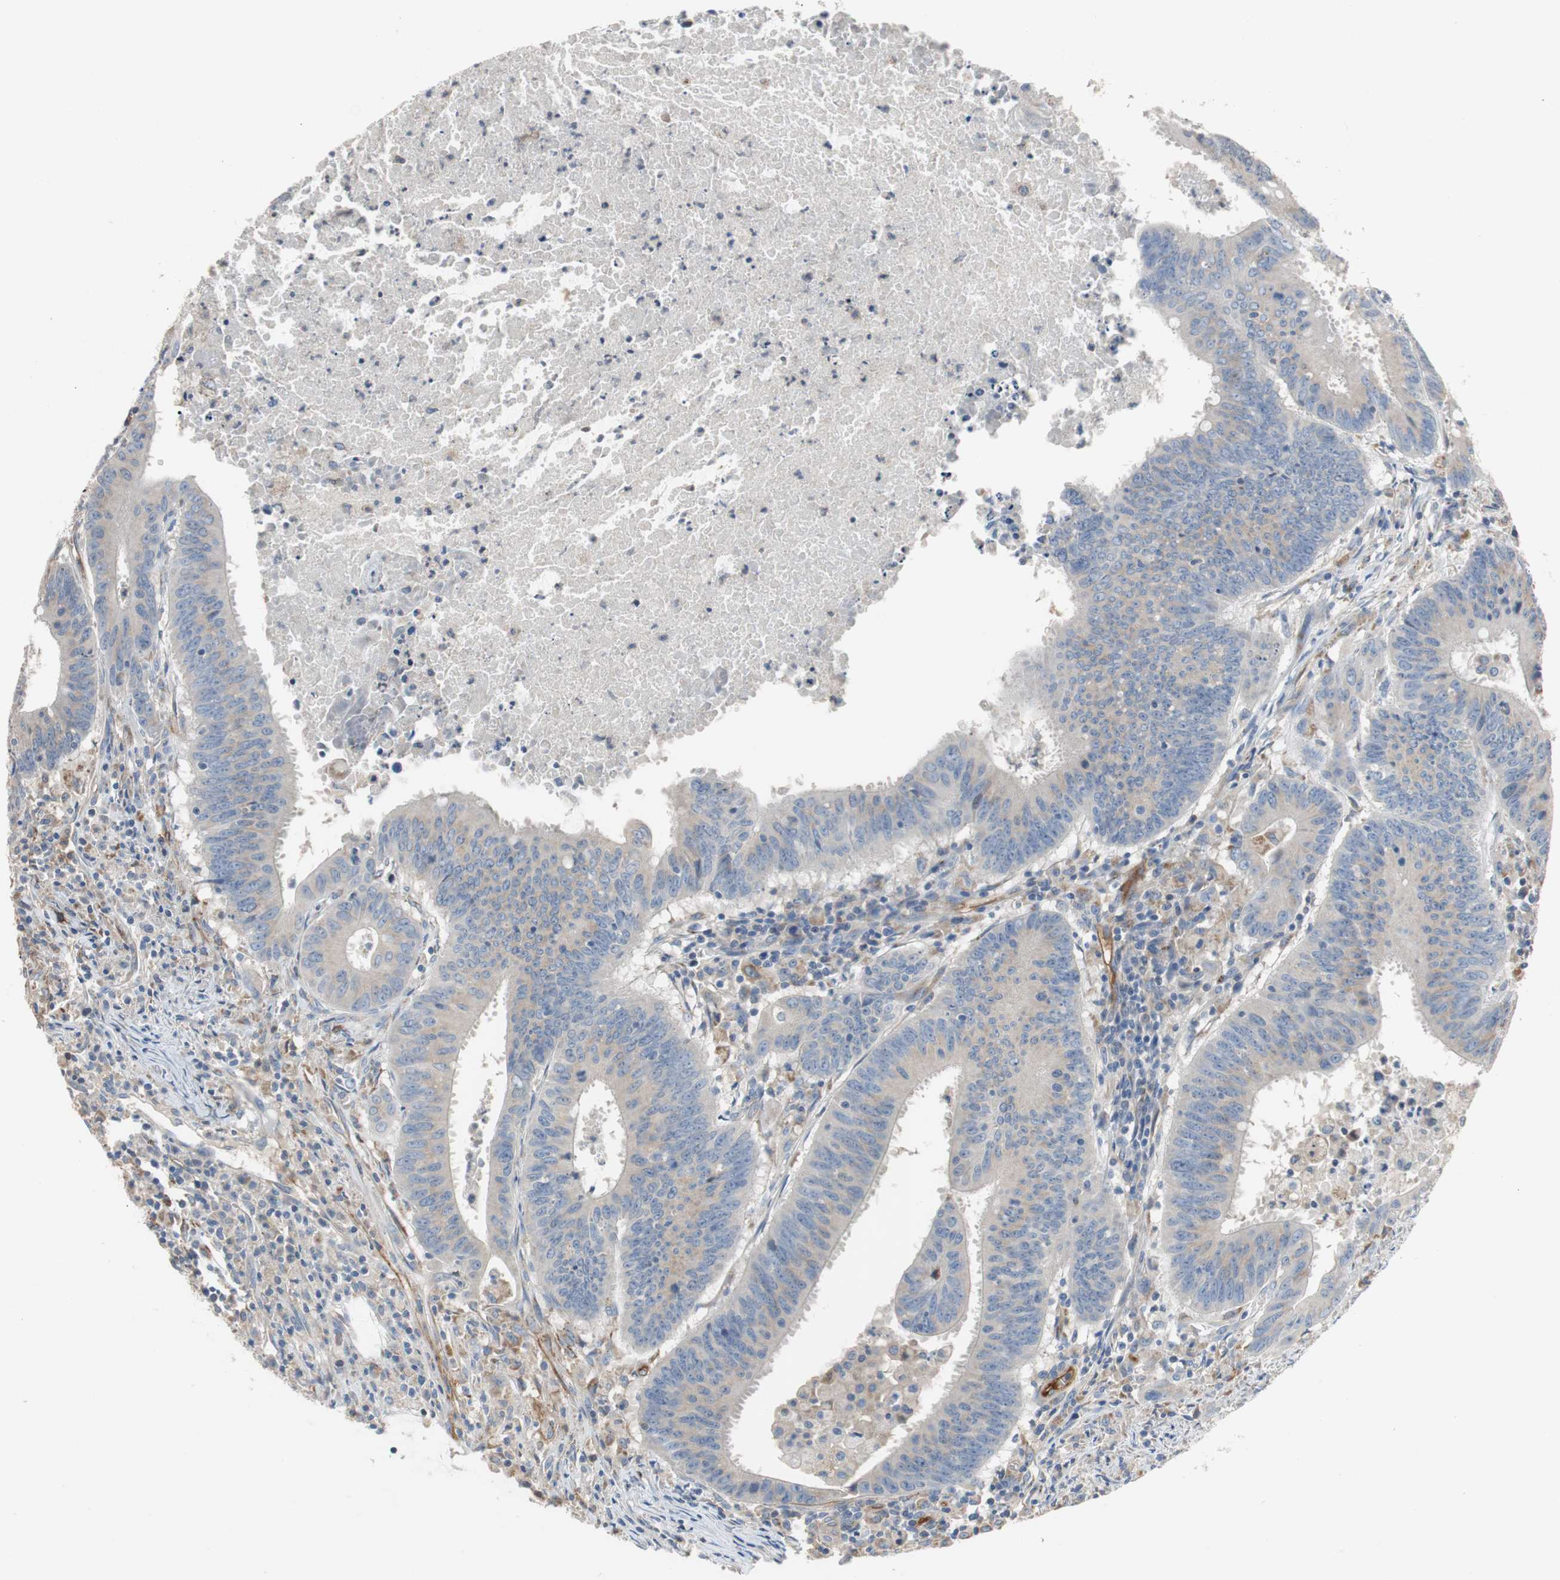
{"staining": {"intensity": "negative", "quantity": "none", "location": "none"}, "tissue": "colorectal cancer", "cell_type": "Tumor cells", "image_type": "cancer", "snomed": [{"axis": "morphology", "description": "Adenocarcinoma, NOS"}, {"axis": "topography", "description": "Colon"}], "caption": "Tumor cells show no significant protein positivity in adenocarcinoma (colorectal).", "gene": "ALPL", "patient": {"sex": "male", "age": 45}}